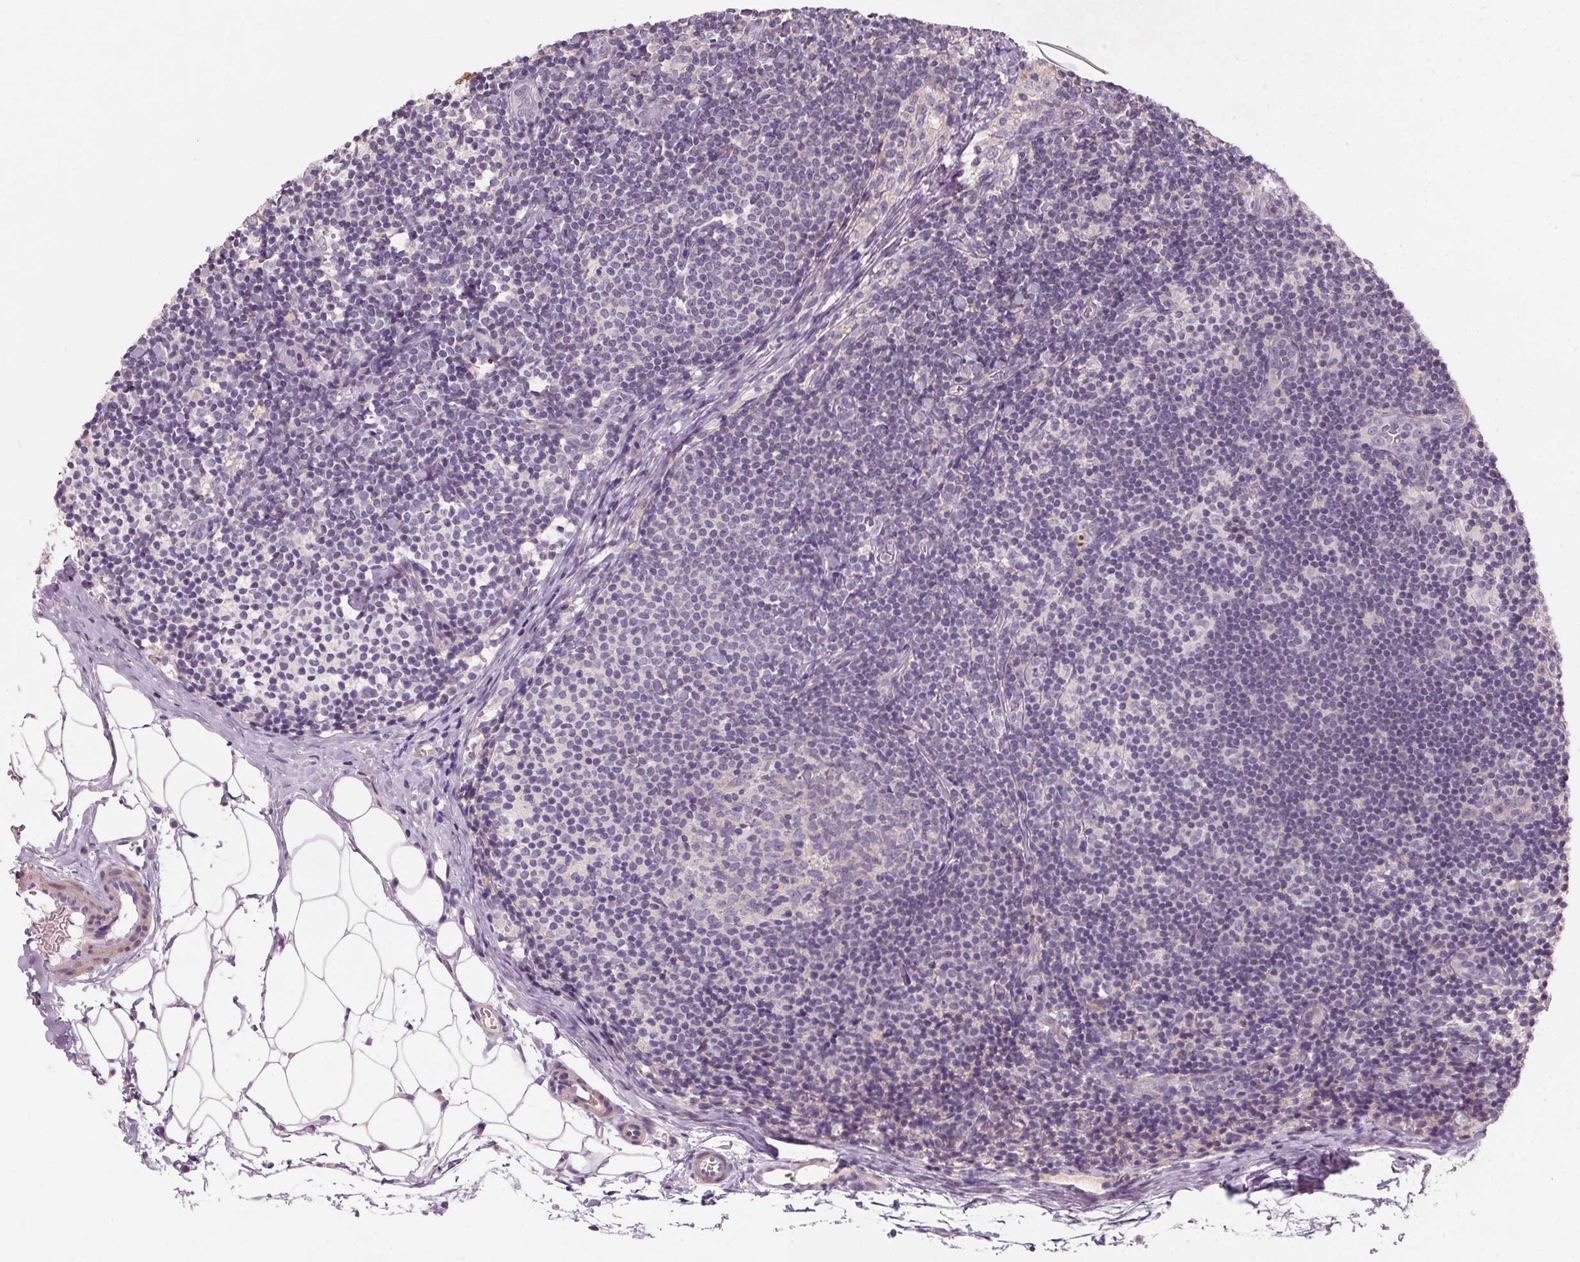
{"staining": {"intensity": "weak", "quantity": "<25%", "location": "cytoplasmic/membranous"}, "tissue": "lymph node", "cell_type": "Germinal center cells", "image_type": "normal", "snomed": [{"axis": "morphology", "description": "Normal tissue, NOS"}, {"axis": "topography", "description": "Lymph node"}], "caption": "Photomicrograph shows no protein expression in germinal center cells of normal lymph node. (DAB immunohistochemistry (IHC) visualized using brightfield microscopy, high magnification).", "gene": "KCNK15", "patient": {"sex": "female", "age": 41}}